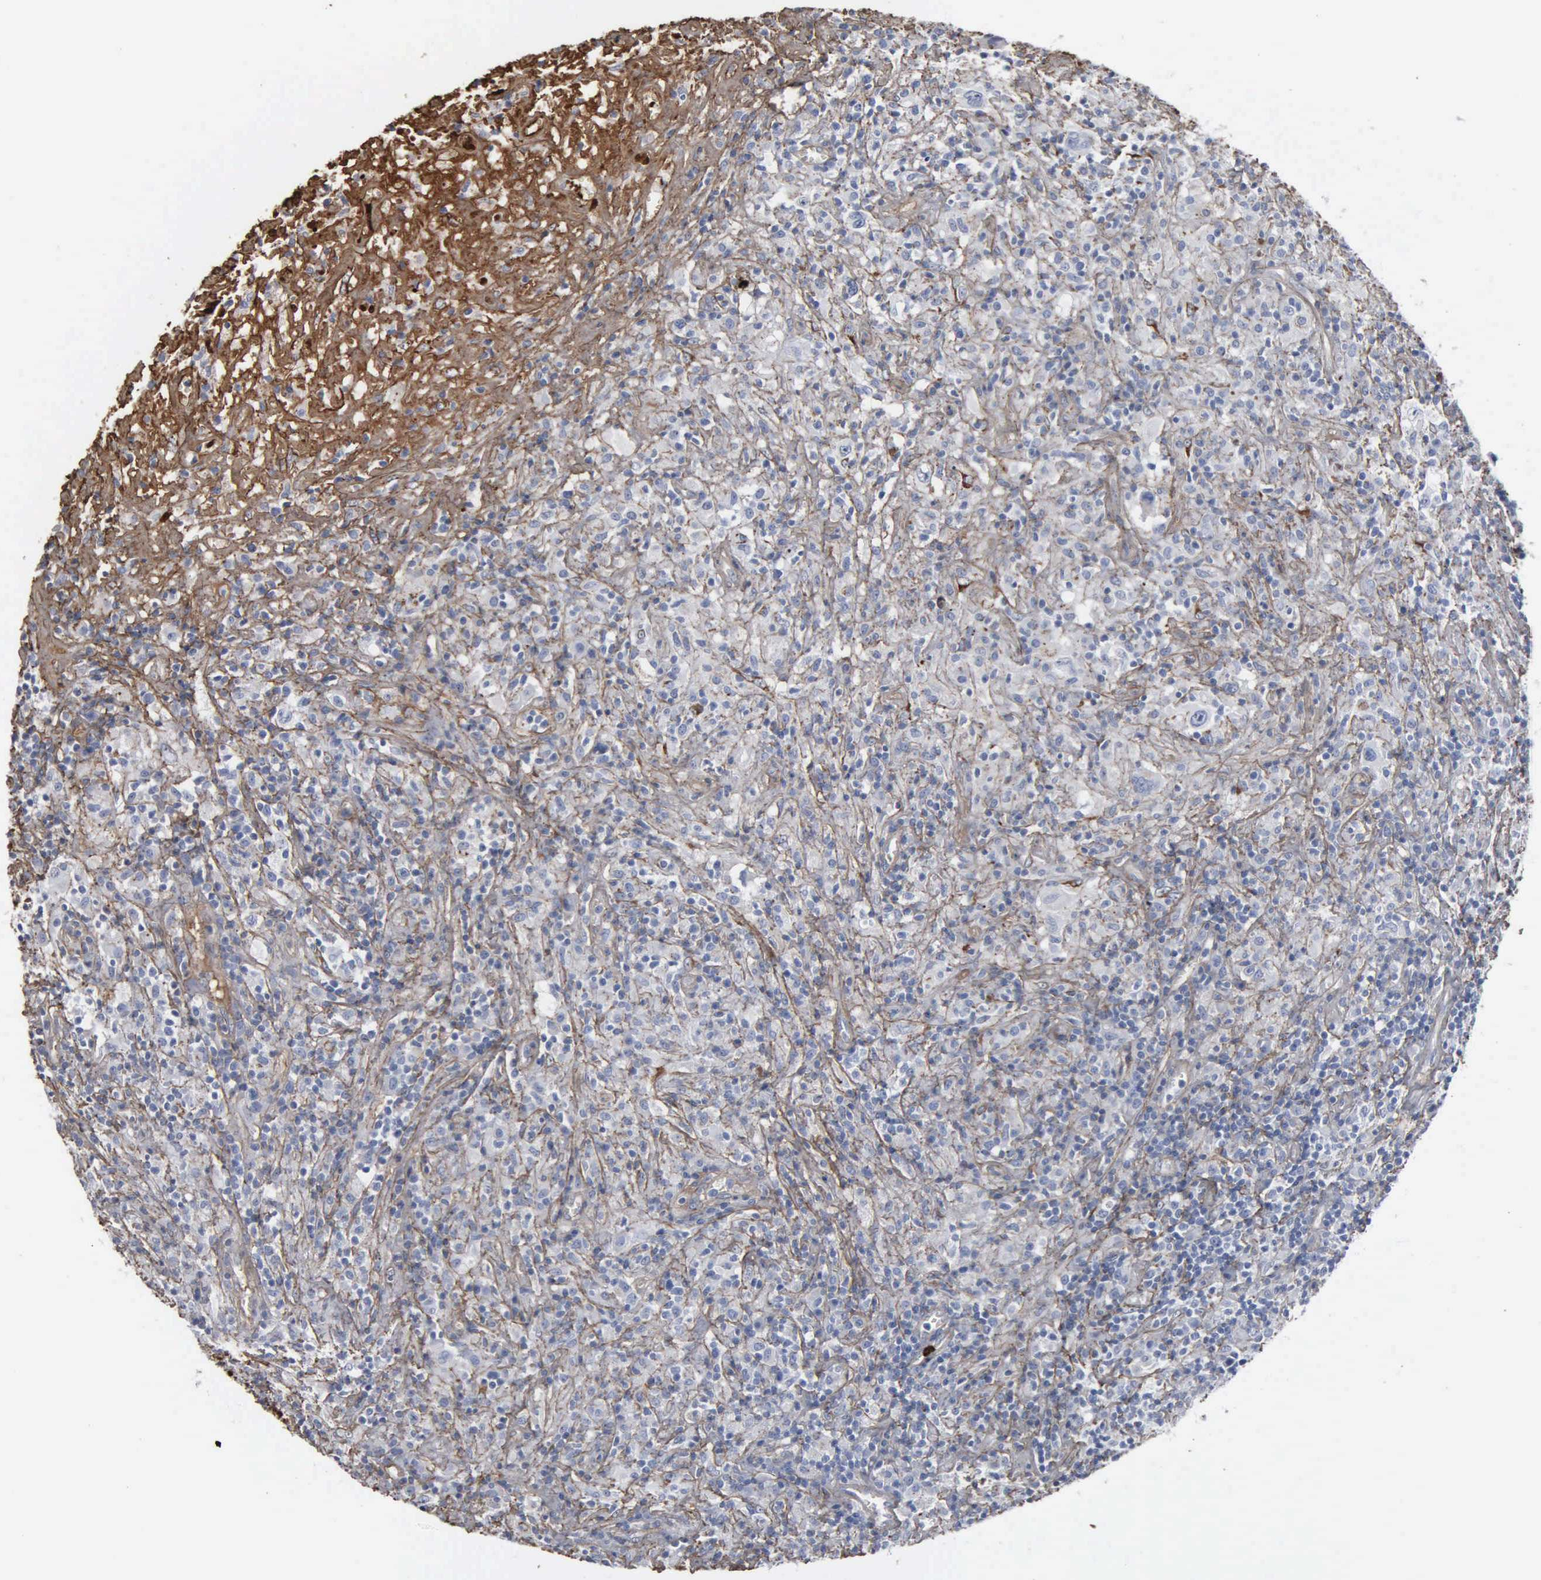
{"staining": {"intensity": "strong", "quantity": "<25%", "location": "cytoplasmic/membranous"}, "tissue": "lymphoma", "cell_type": "Tumor cells", "image_type": "cancer", "snomed": [{"axis": "morphology", "description": "Hodgkin's disease, NOS"}, {"axis": "topography", "description": "Lymph node"}], "caption": "Approximately <25% of tumor cells in Hodgkin's disease exhibit strong cytoplasmic/membranous protein positivity as visualized by brown immunohistochemical staining.", "gene": "FN1", "patient": {"sex": "male", "age": 46}}